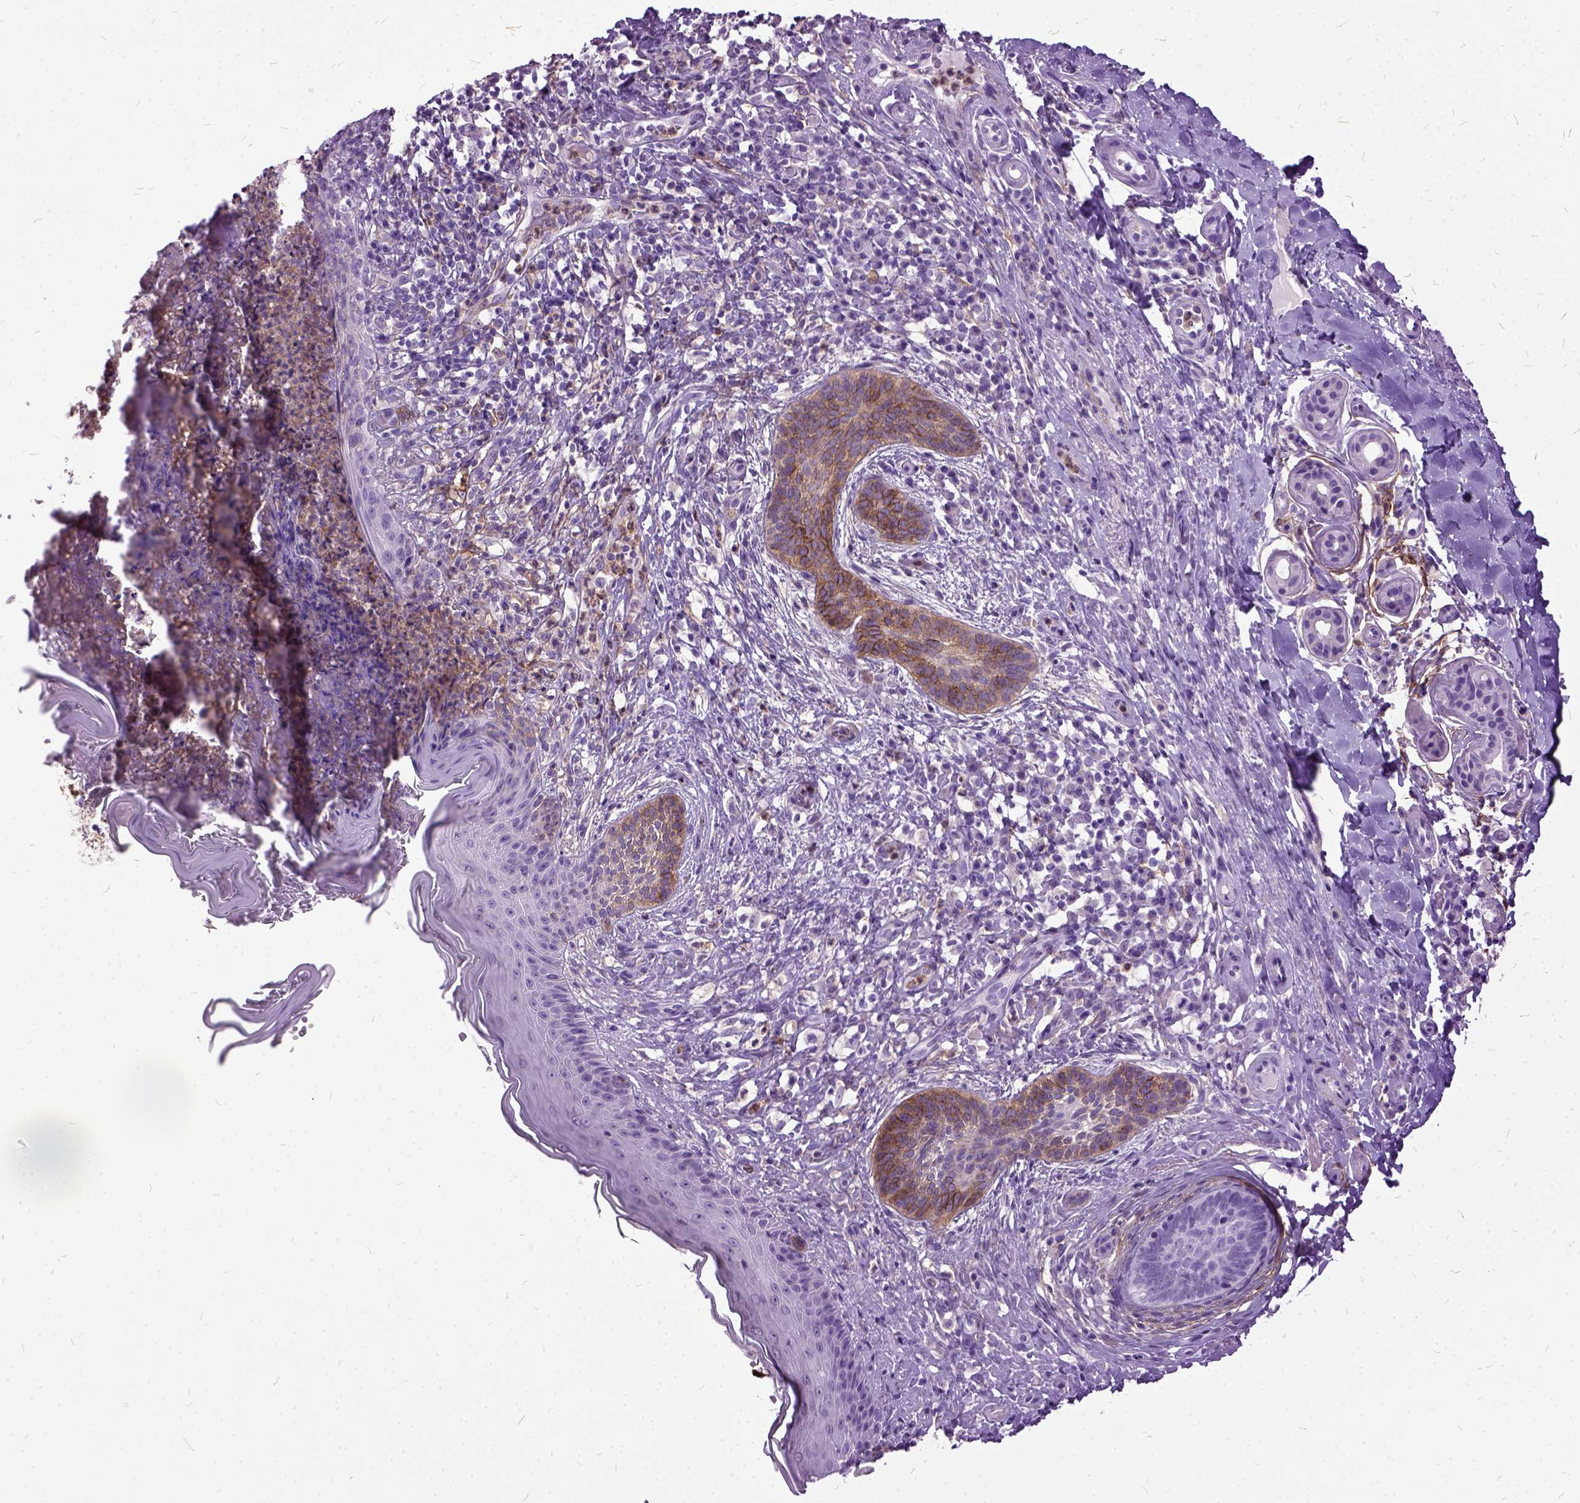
{"staining": {"intensity": "strong", "quantity": "25%-75%", "location": "cytoplasmic/membranous"}, "tissue": "skin cancer", "cell_type": "Tumor cells", "image_type": "cancer", "snomed": [{"axis": "morphology", "description": "Basal cell carcinoma"}, {"axis": "topography", "description": "Skin"}], "caption": "Tumor cells display strong cytoplasmic/membranous staining in approximately 25%-75% of cells in skin cancer. (brown staining indicates protein expression, while blue staining denotes nuclei).", "gene": "MME", "patient": {"sex": "male", "age": 89}}